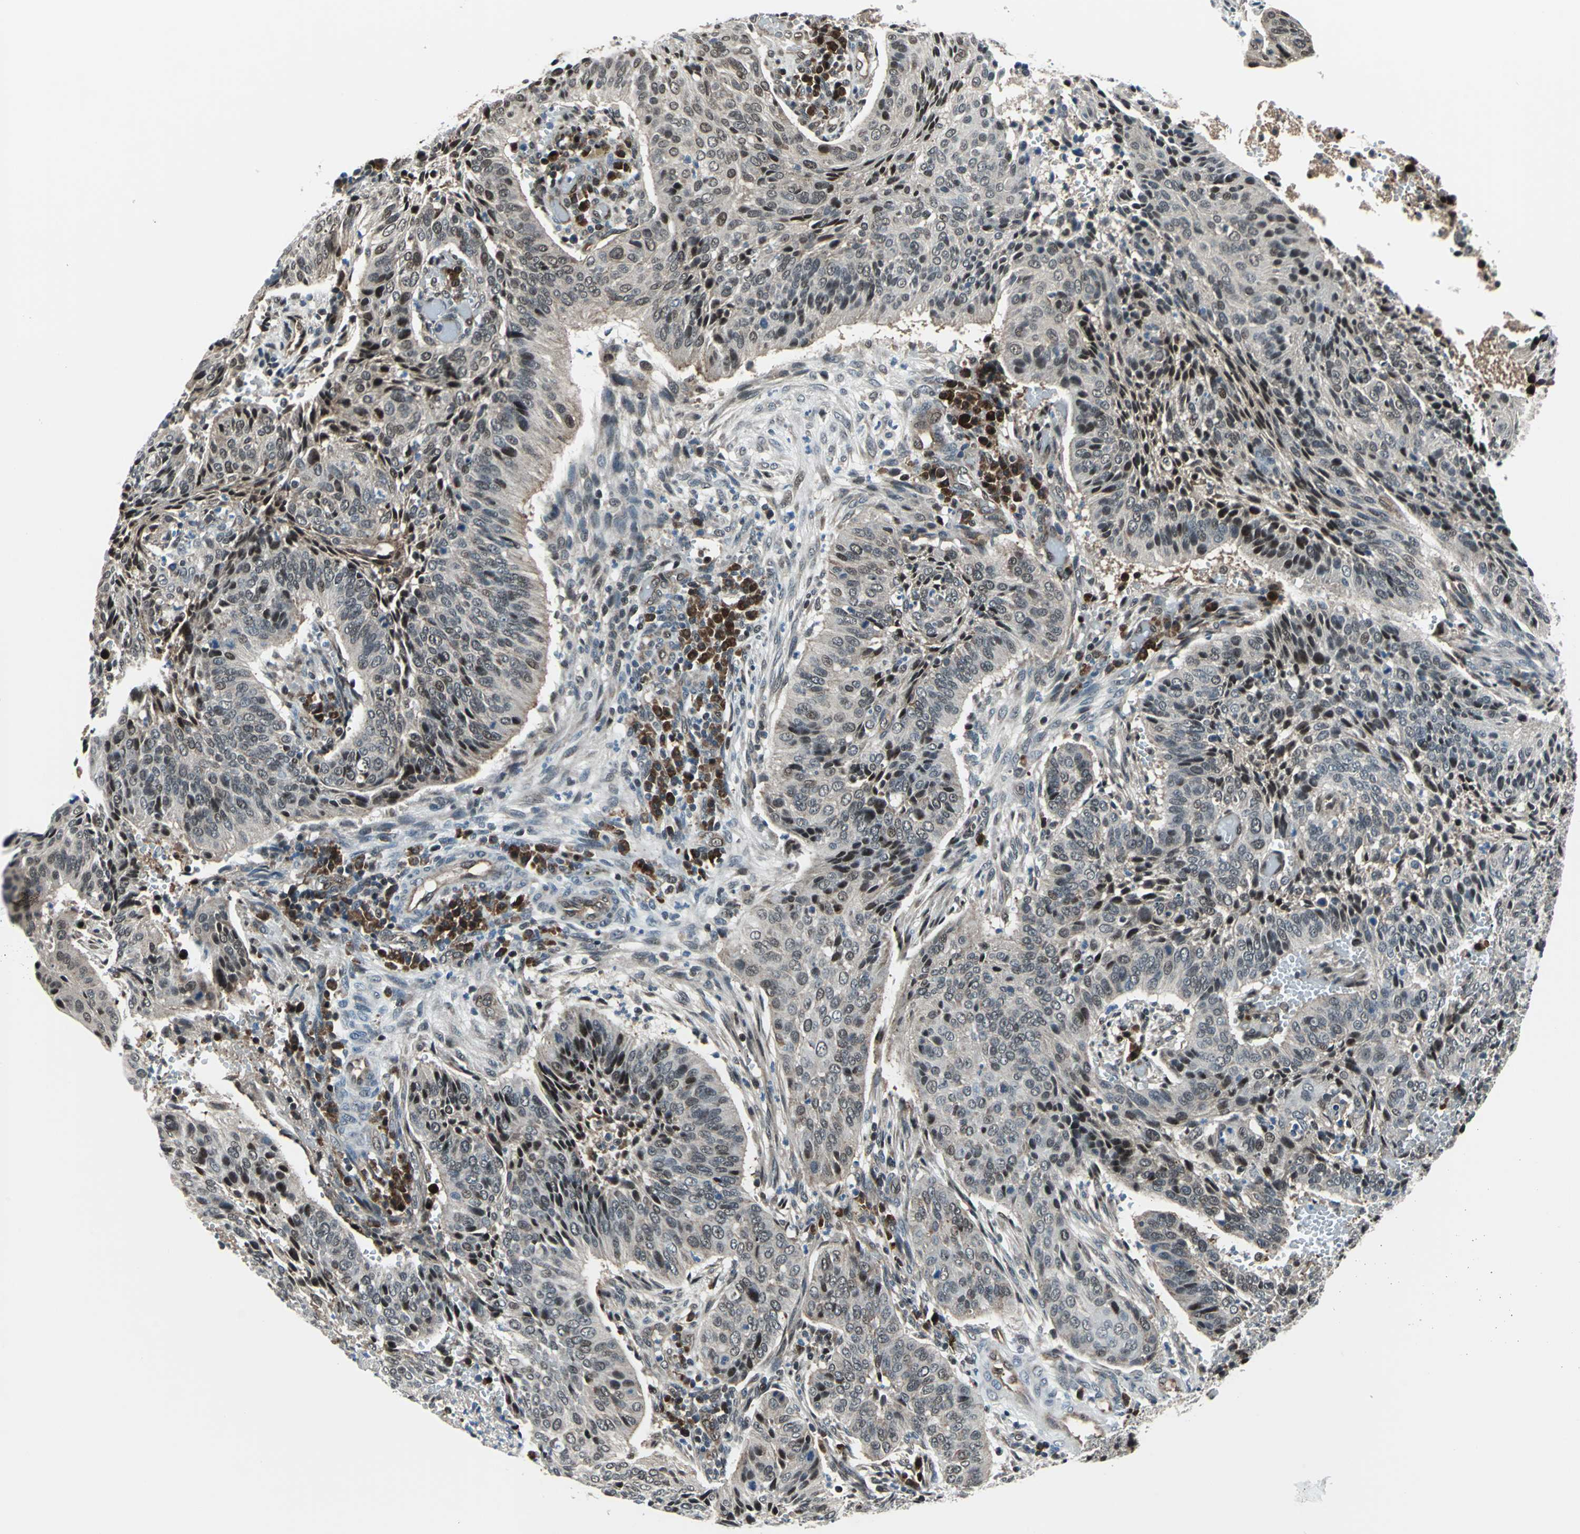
{"staining": {"intensity": "weak", "quantity": "25%-75%", "location": "cytoplasmic/membranous,nuclear"}, "tissue": "cervical cancer", "cell_type": "Tumor cells", "image_type": "cancer", "snomed": [{"axis": "morphology", "description": "Squamous cell carcinoma, NOS"}, {"axis": "topography", "description": "Cervix"}], "caption": "Approximately 25%-75% of tumor cells in human cervical squamous cell carcinoma demonstrate weak cytoplasmic/membranous and nuclear protein staining as visualized by brown immunohistochemical staining.", "gene": "POLR3K", "patient": {"sex": "female", "age": 39}}